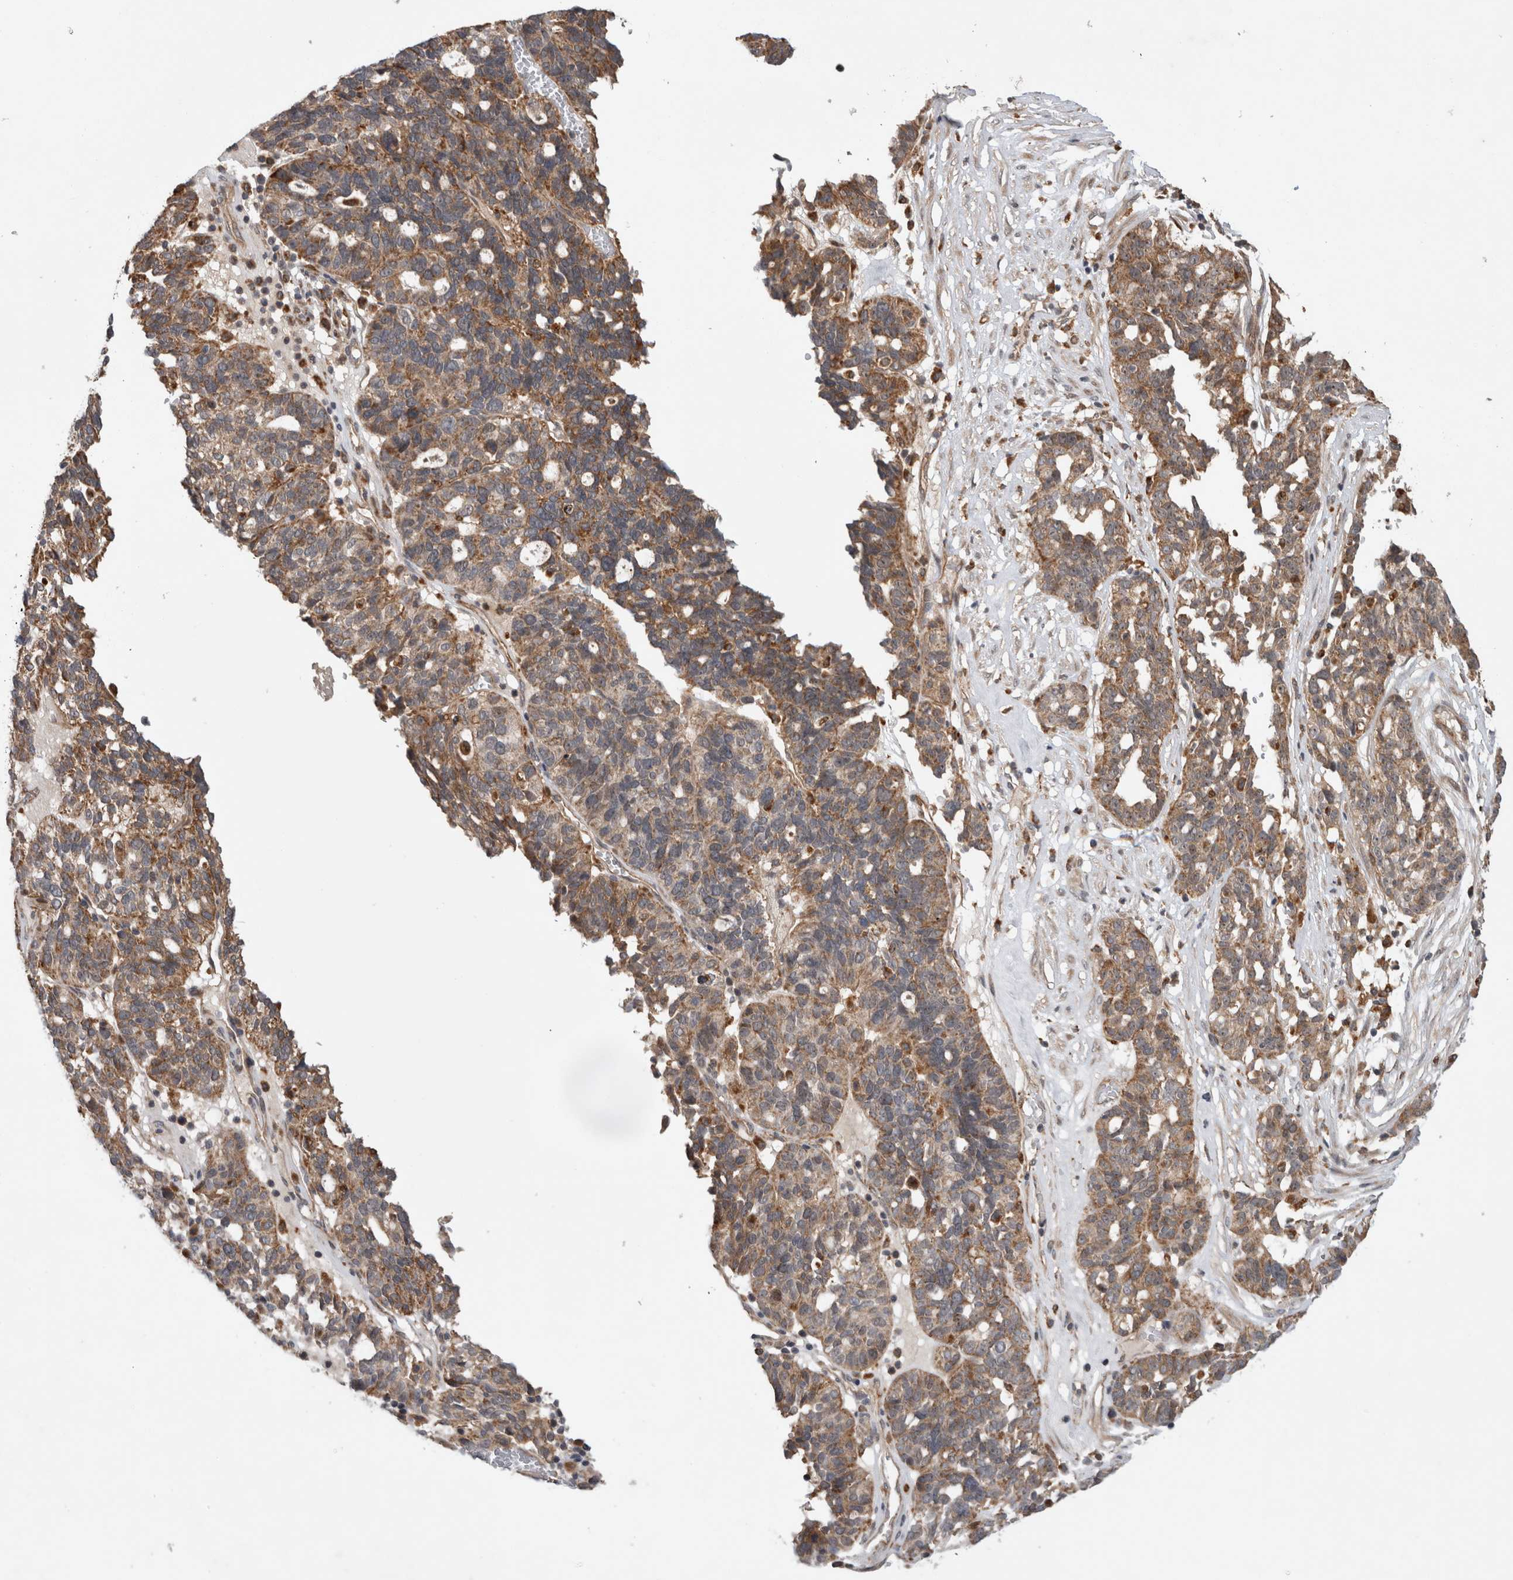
{"staining": {"intensity": "moderate", "quantity": ">75%", "location": "cytoplasmic/membranous"}, "tissue": "ovarian cancer", "cell_type": "Tumor cells", "image_type": "cancer", "snomed": [{"axis": "morphology", "description": "Cystadenocarcinoma, serous, NOS"}, {"axis": "topography", "description": "Ovary"}], "caption": "DAB (3,3'-diaminobenzidine) immunohistochemical staining of human ovarian cancer (serous cystadenocarcinoma) displays moderate cytoplasmic/membranous protein expression in approximately >75% of tumor cells. Immunohistochemistry stains the protein in brown and the nuclei are stained blue.", "gene": "ADGRL3", "patient": {"sex": "female", "age": 59}}